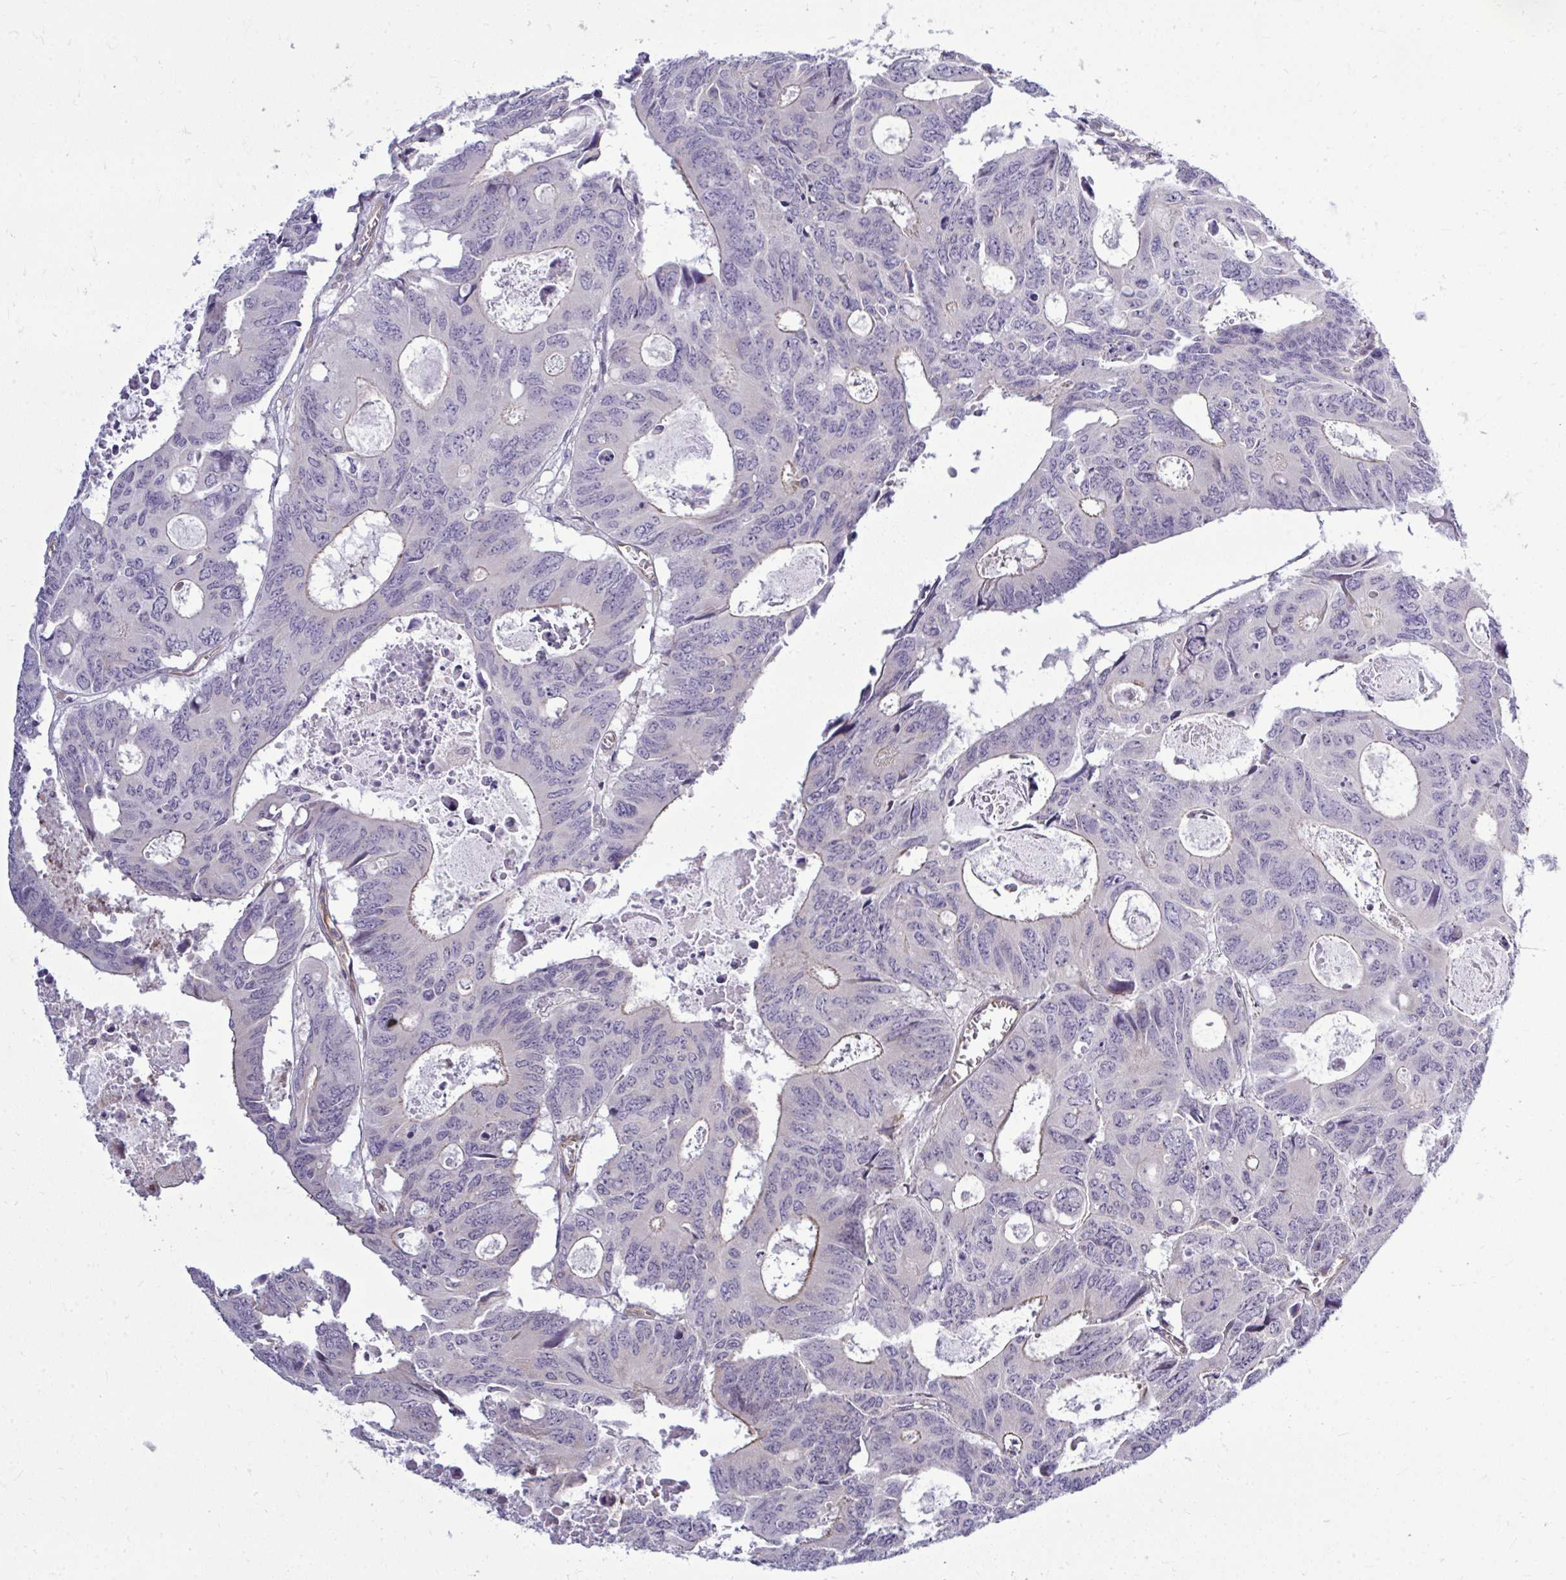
{"staining": {"intensity": "negative", "quantity": "none", "location": "none"}, "tissue": "colorectal cancer", "cell_type": "Tumor cells", "image_type": "cancer", "snomed": [{"axis": "morphology", "description": "Adenocarcinoma, NOS"}, {"axis": "topography", "description": "Rectum"}], "caption": "Colorectal adenocarcinoma stained for a protein using IHC shows no positivity tumor cells.", "gene": "FUT10", "patient": {"sex": "male", "age": 76}}